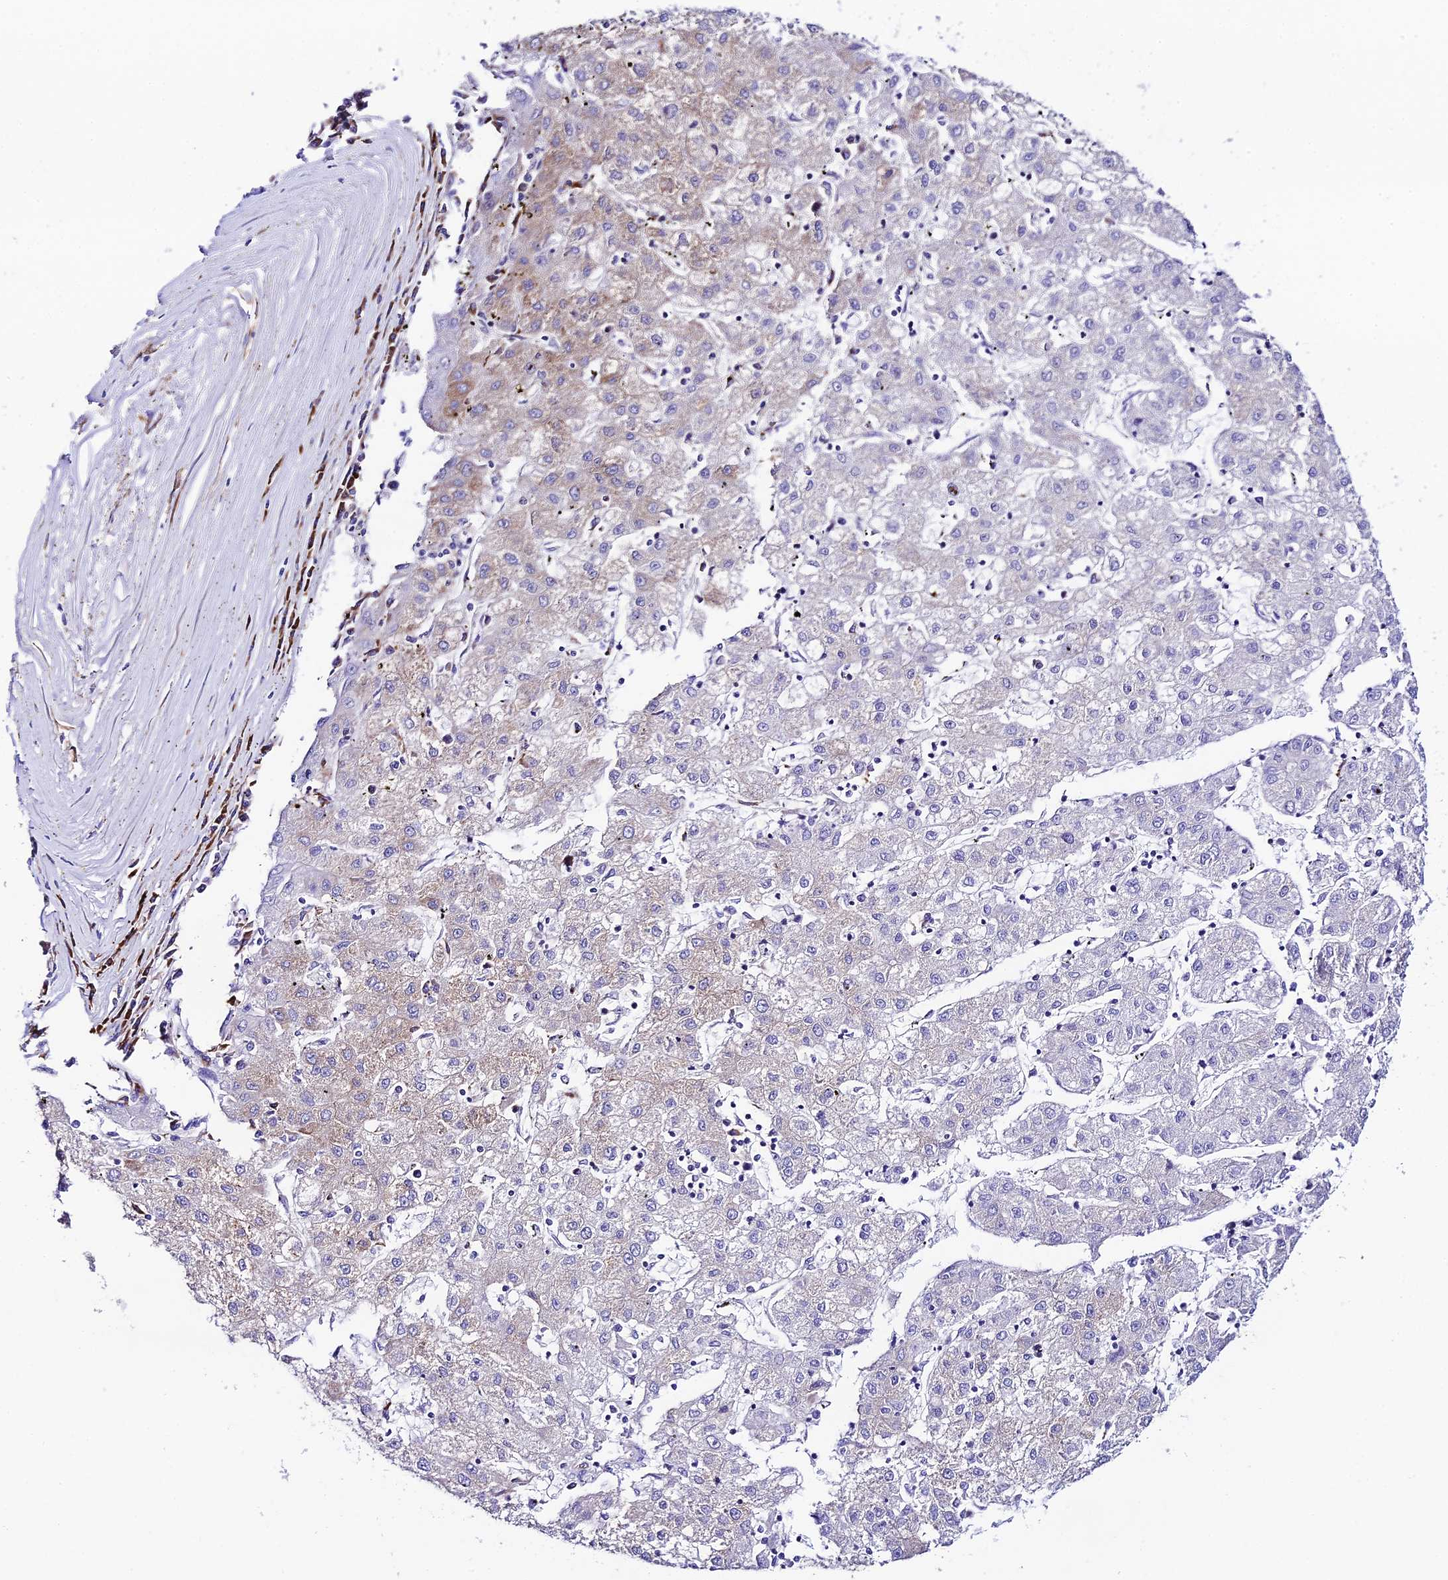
{"staining": {"intensity": "weak", "quantity": "<25%", "location": "cytoplasmic/membranous"}, "tissue": "liver cancer", "cell_type": "Tumor cells", "image_type": "cancer", "snomed": [{"axis": "morphology", "description": "Carcinoma, Hepatocellular, NOS"}, {"axis": "topography", "description": "Liver"}], "caption": "An IHC micrograph of liver cancer is shown. There is no staining in tumor cells of liver cancer.", "gene": "TUBGCP6", "patient": {"sex": "male", "age": 72}}